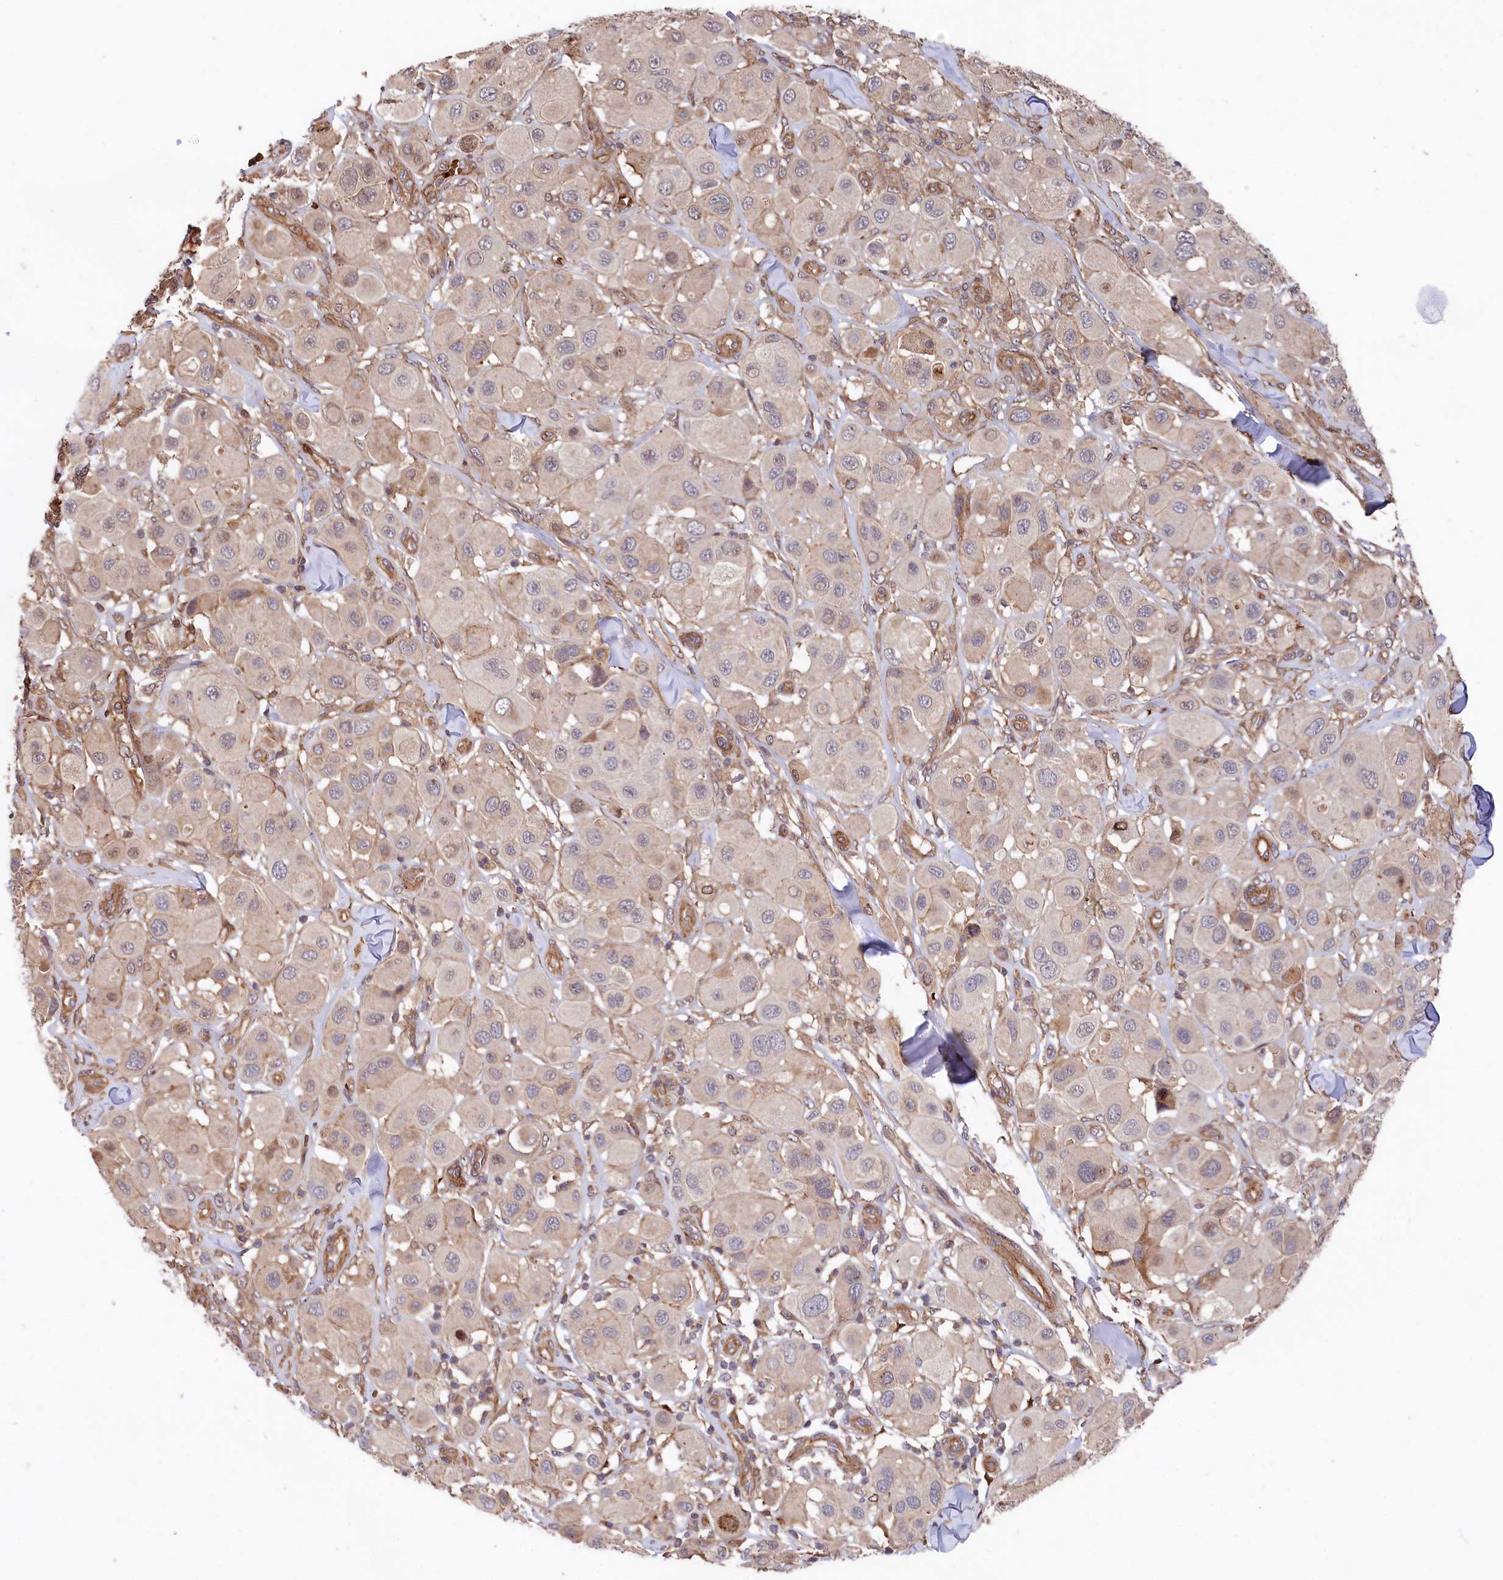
{"staining": {"intensity": "weak", "quantity": "<25%", "location": "cytoplasmic/membranous"}, "tissue": "melanoma", "cell_type": "Tumor cells", "image_type": "cancer", "snomed": [{"axis": "morphology", "description": "Malignant melanoma, Metastatic site"}, {"axis": "topography", "description": "Skin"}], "caption": "Immunohistochemistry of human malignant melanoma (metastatic site) exhibits no expression in tumor cells.", "gene": "TNKS1BP1", "patient": {"sex": "male", "age": 41}}